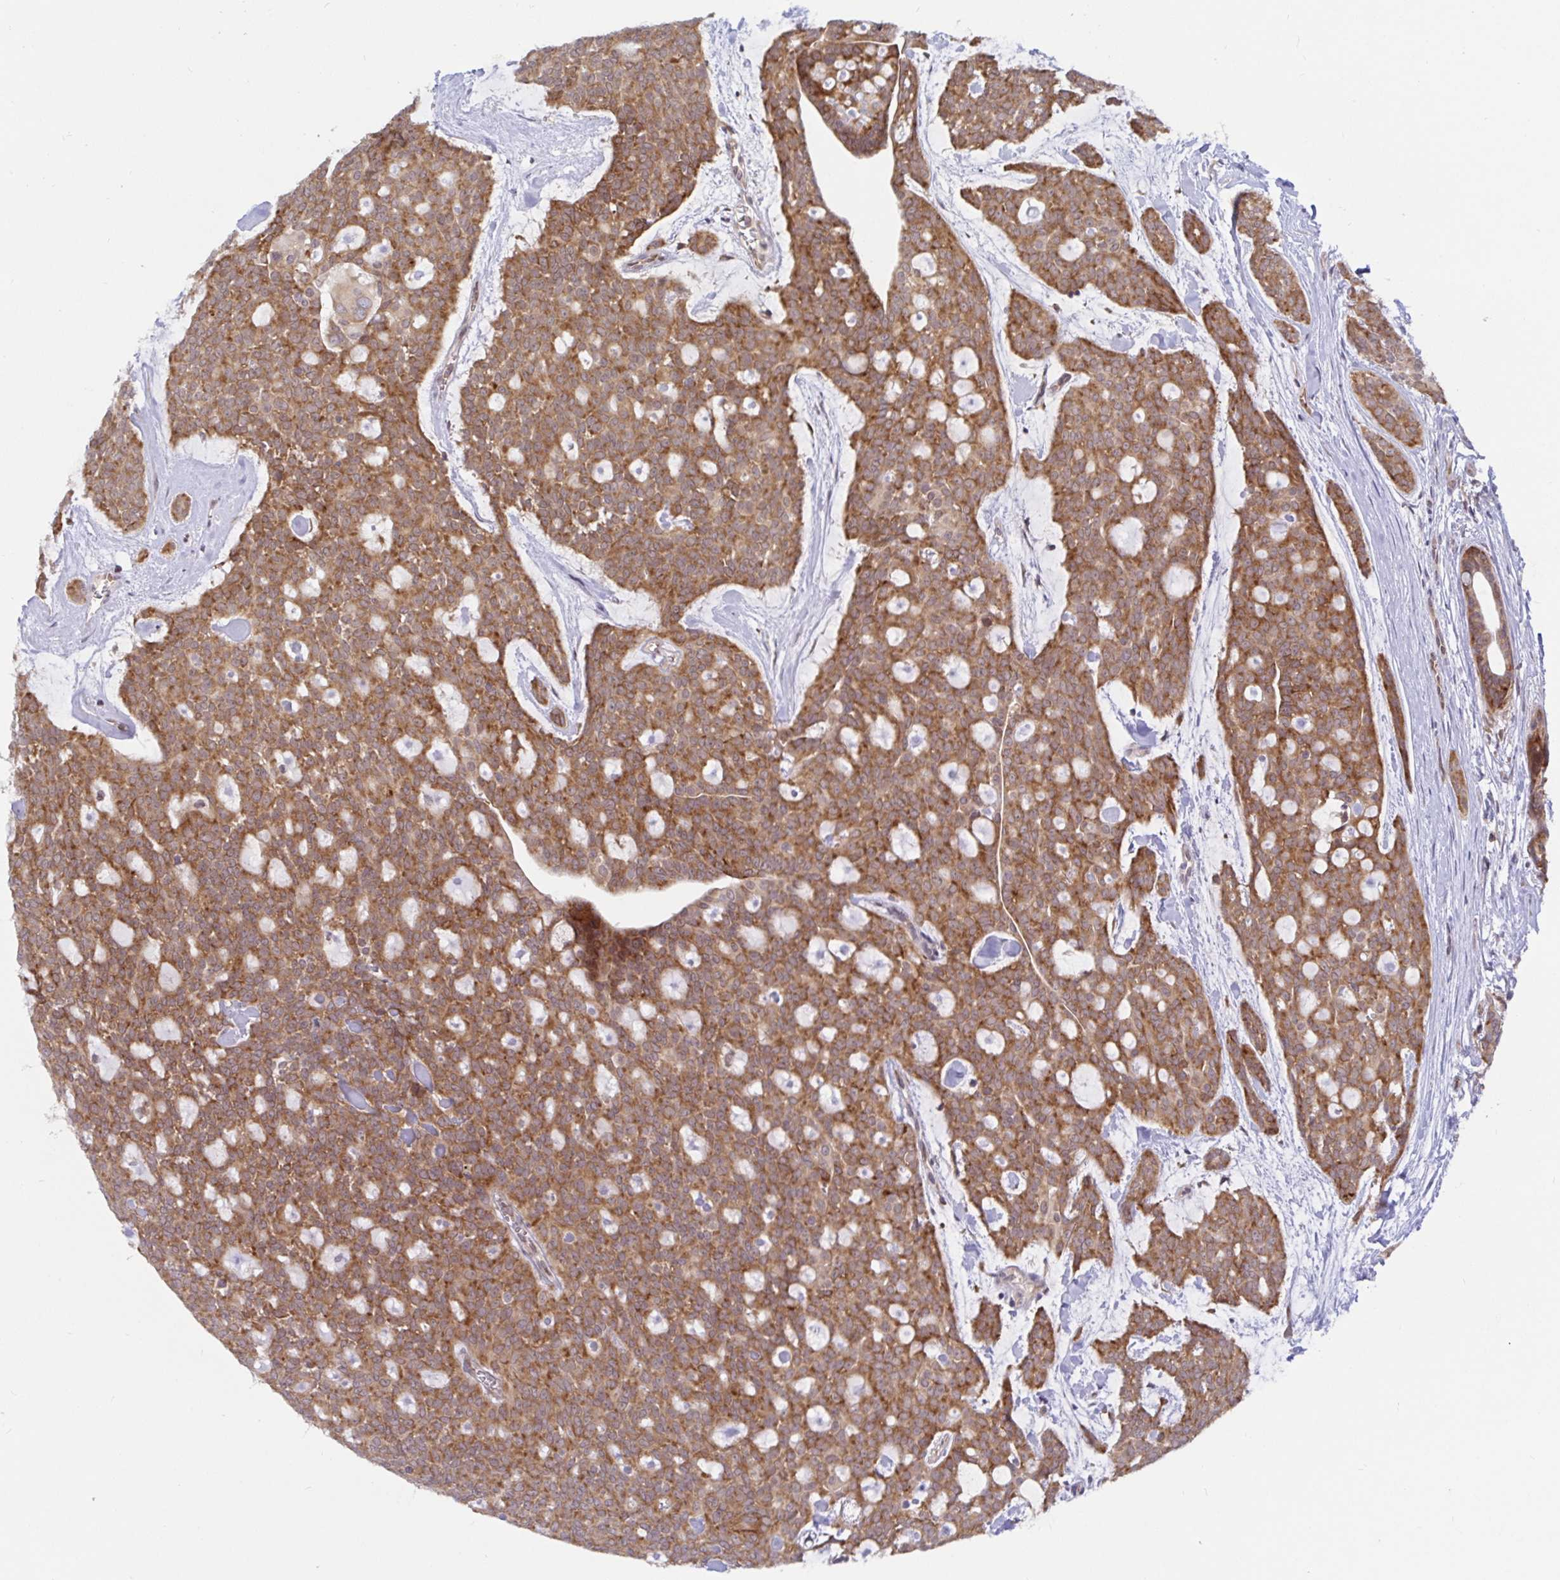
{"staining": {"intensity": "moderate", "quantity": ">75%", "location": "cytoplasmic/membranous"}, "tissue": "head and neck cancer", "cell_type": "Tumor cells", "image_type": "cancer", "snomed": [{"axis": "morphology", "description": "Adenocarcinoma, NOS"}, {"axis": "topography", "description": "Head-Neck"}], "caption": "This is a histology image of immunohistochemistry (IHC) staining of adenocarcinoma (head and neck), which shows moderate staining in the cytoplasmic/membranous of tumor cells.", "gene": "LARP1", "patient": {"sex": "male", "age": 66}}